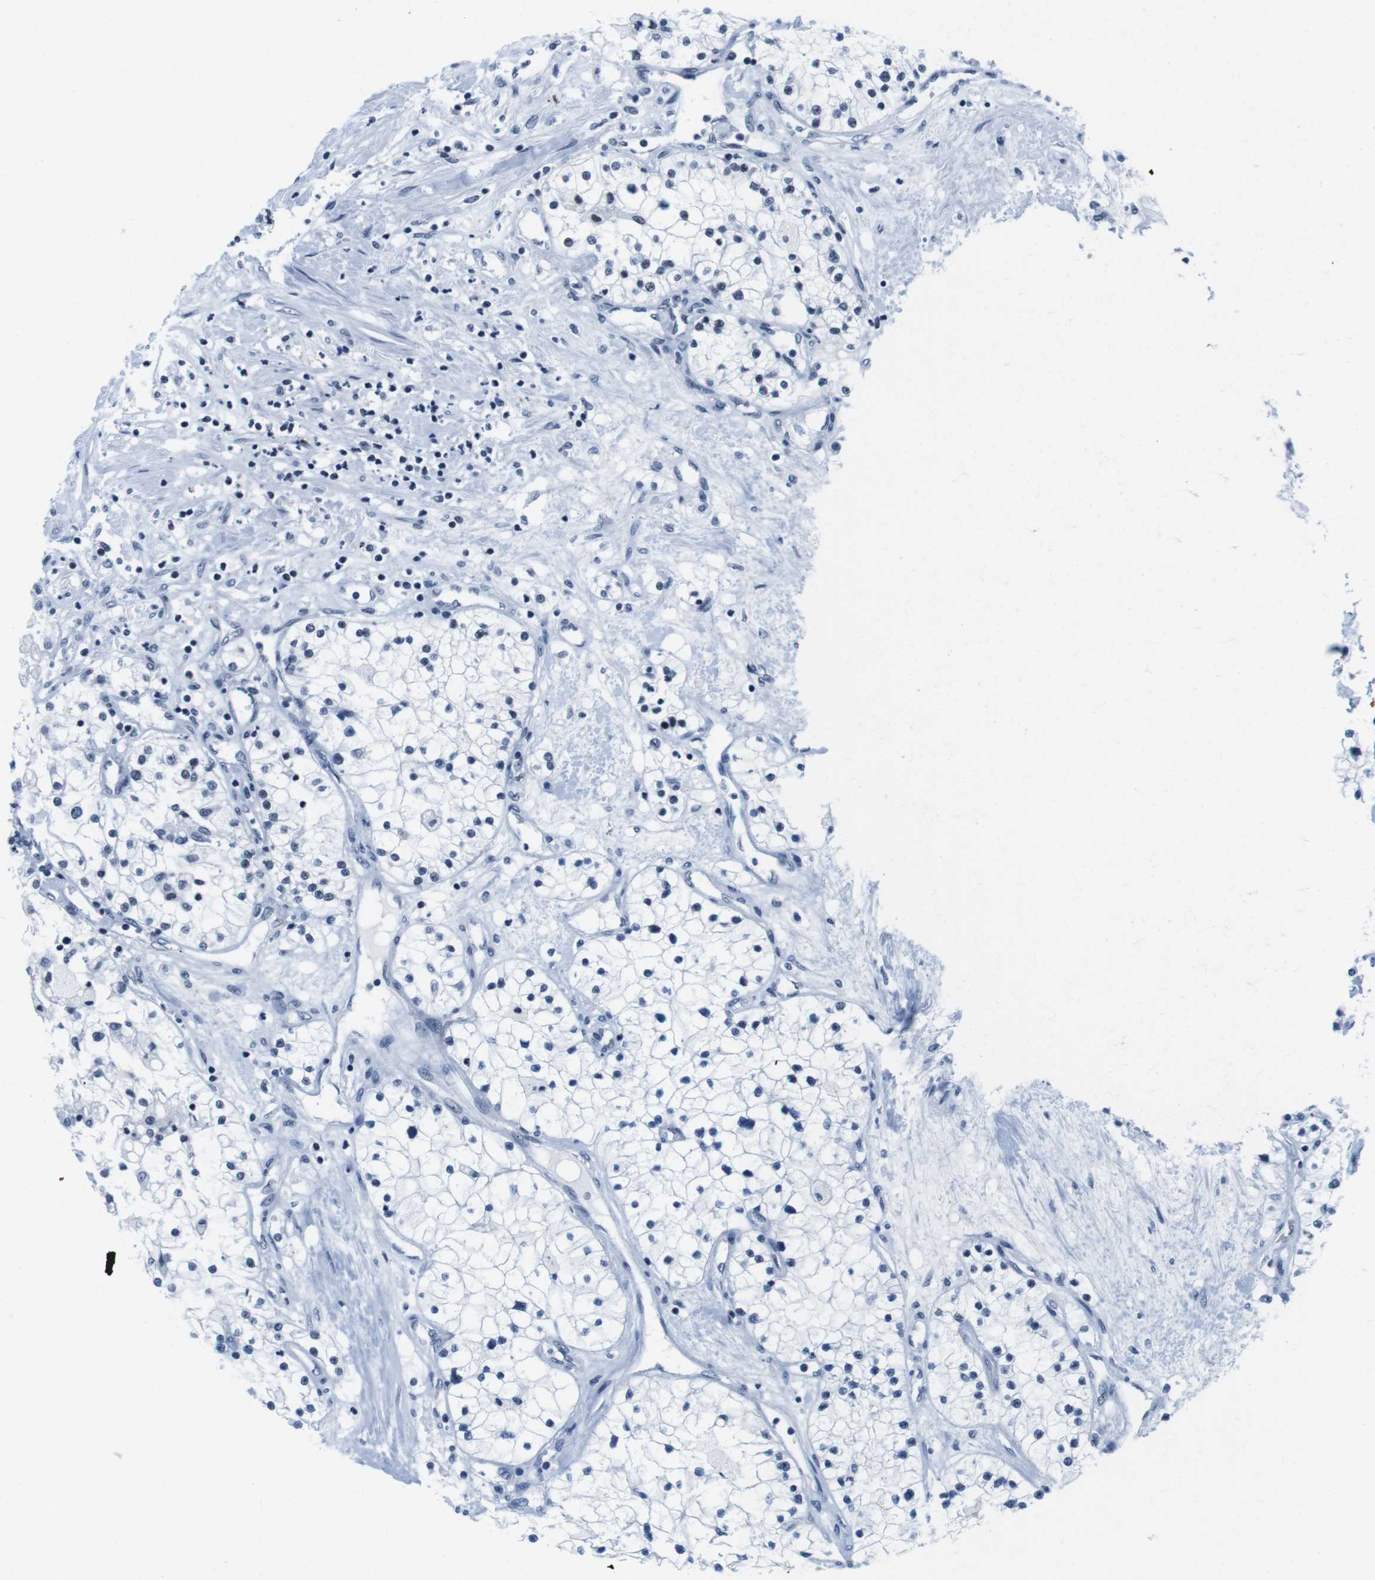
{"staining": {"intensity": "negative", "quantity": "none", "location": "none"}, "tissue": "renal cancer", "cell_type": "Tumor cells", "image_type": "cancer", "snomed": [{"axis": "morphology", "description": "Adenocarcinoma, NOS"}, {"axis": "topography", "description": "Kidney"}], "caption": "Renal cancer was stained to show a protein in brown. There is no significant expression in tumor cells.", "gene": "IFI16", "patient": {"sex": "male", "age": 68}}